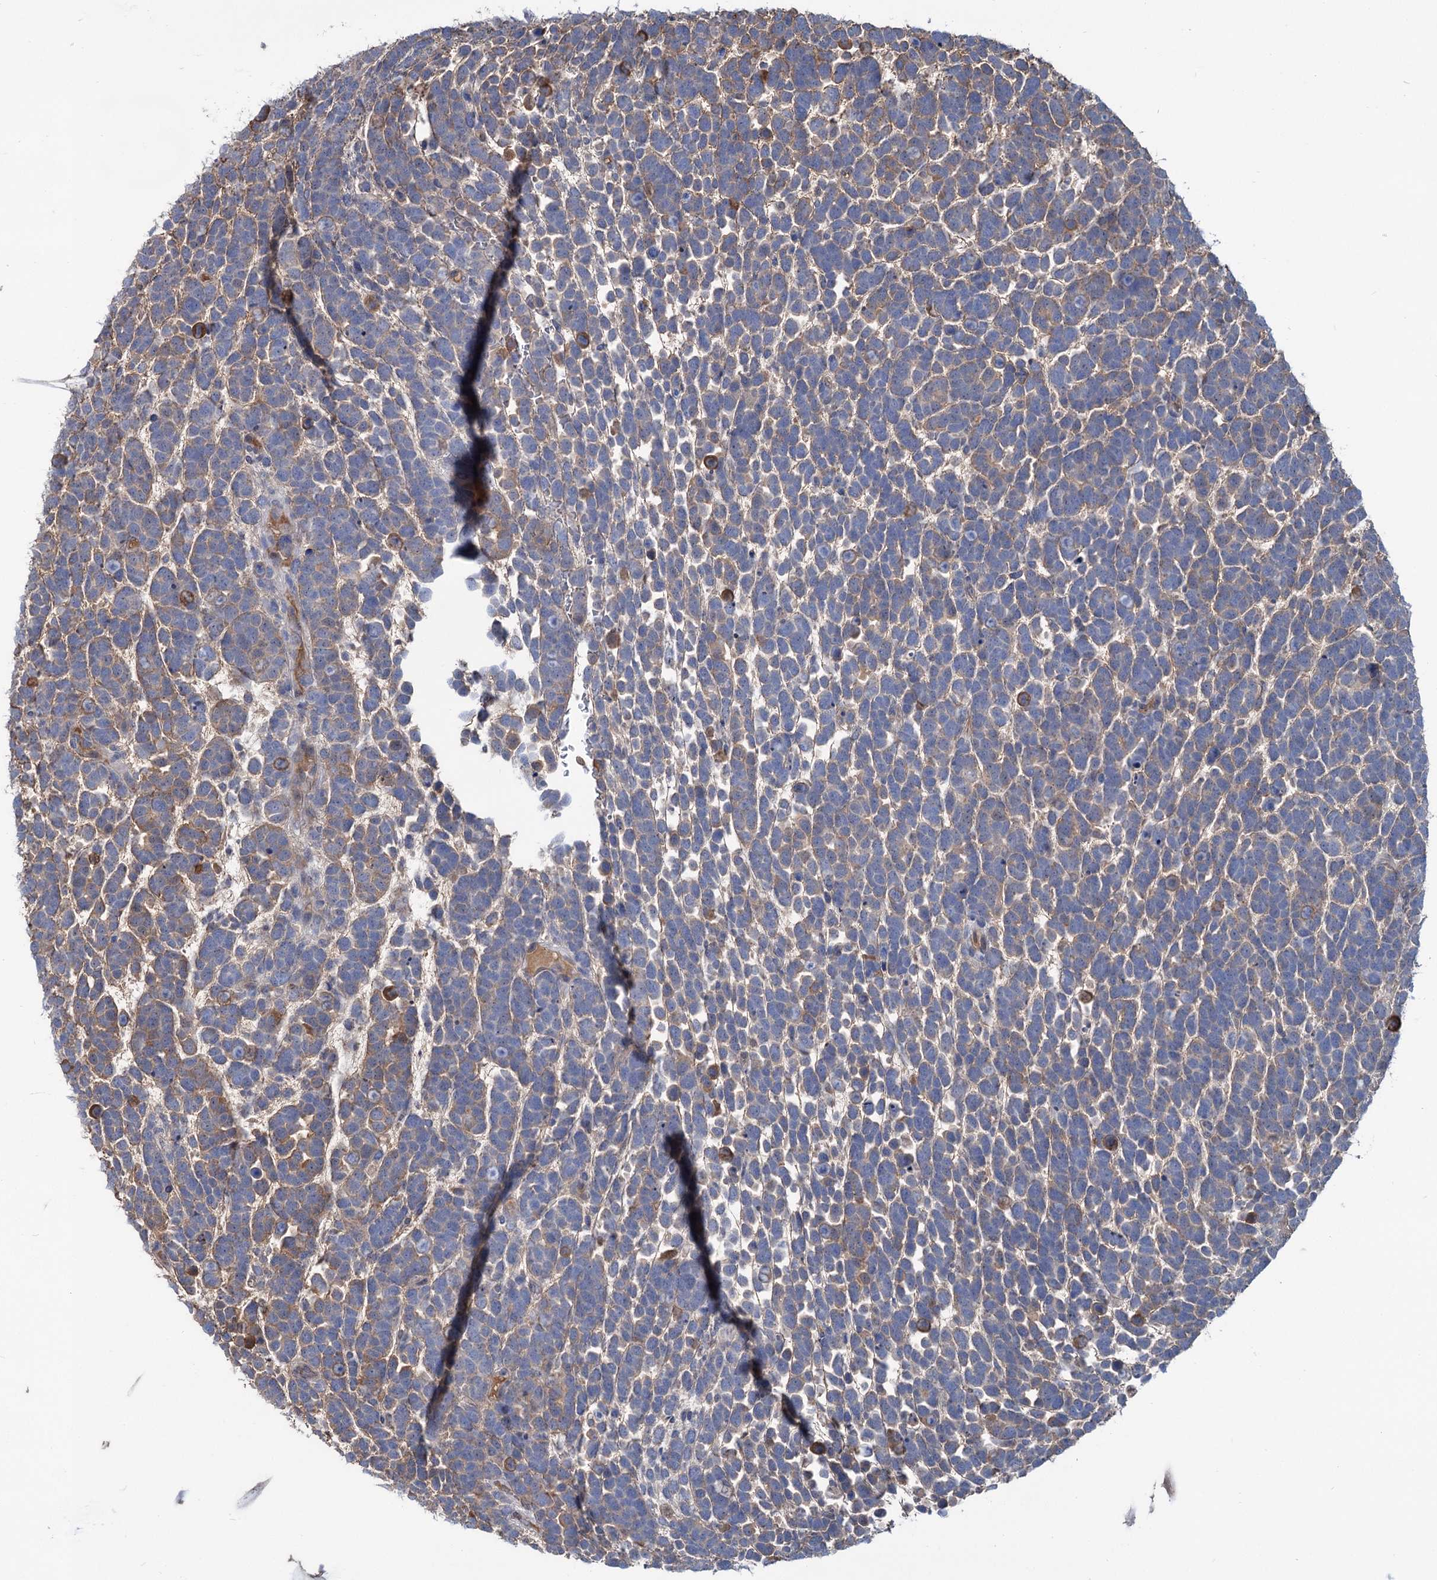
{"staining": {"intensity": "weak", "quantity": "25%-75%", "location": "cytoplasmic/membranous"}, "tissue": "urothelial cancer", "cell_type": "Tumor cells", "image_type": "cancer", "snomed": [{"axis": "morphology", "description": "Urothelial carcinoma, High grade"}, {"axis": "topography", "description": "Urinary bladder"}], "caption": "This histopathology image exhibits urothelial cancer stained with immunohistochemistry to label a protein in brown. The cytoplasmic/membranous of tumor cells show weak positivity for the protein. Nuclei are counter-stained blue.", "gene": "LPIN1", "patient": {"sex": "female", "age": 82}}